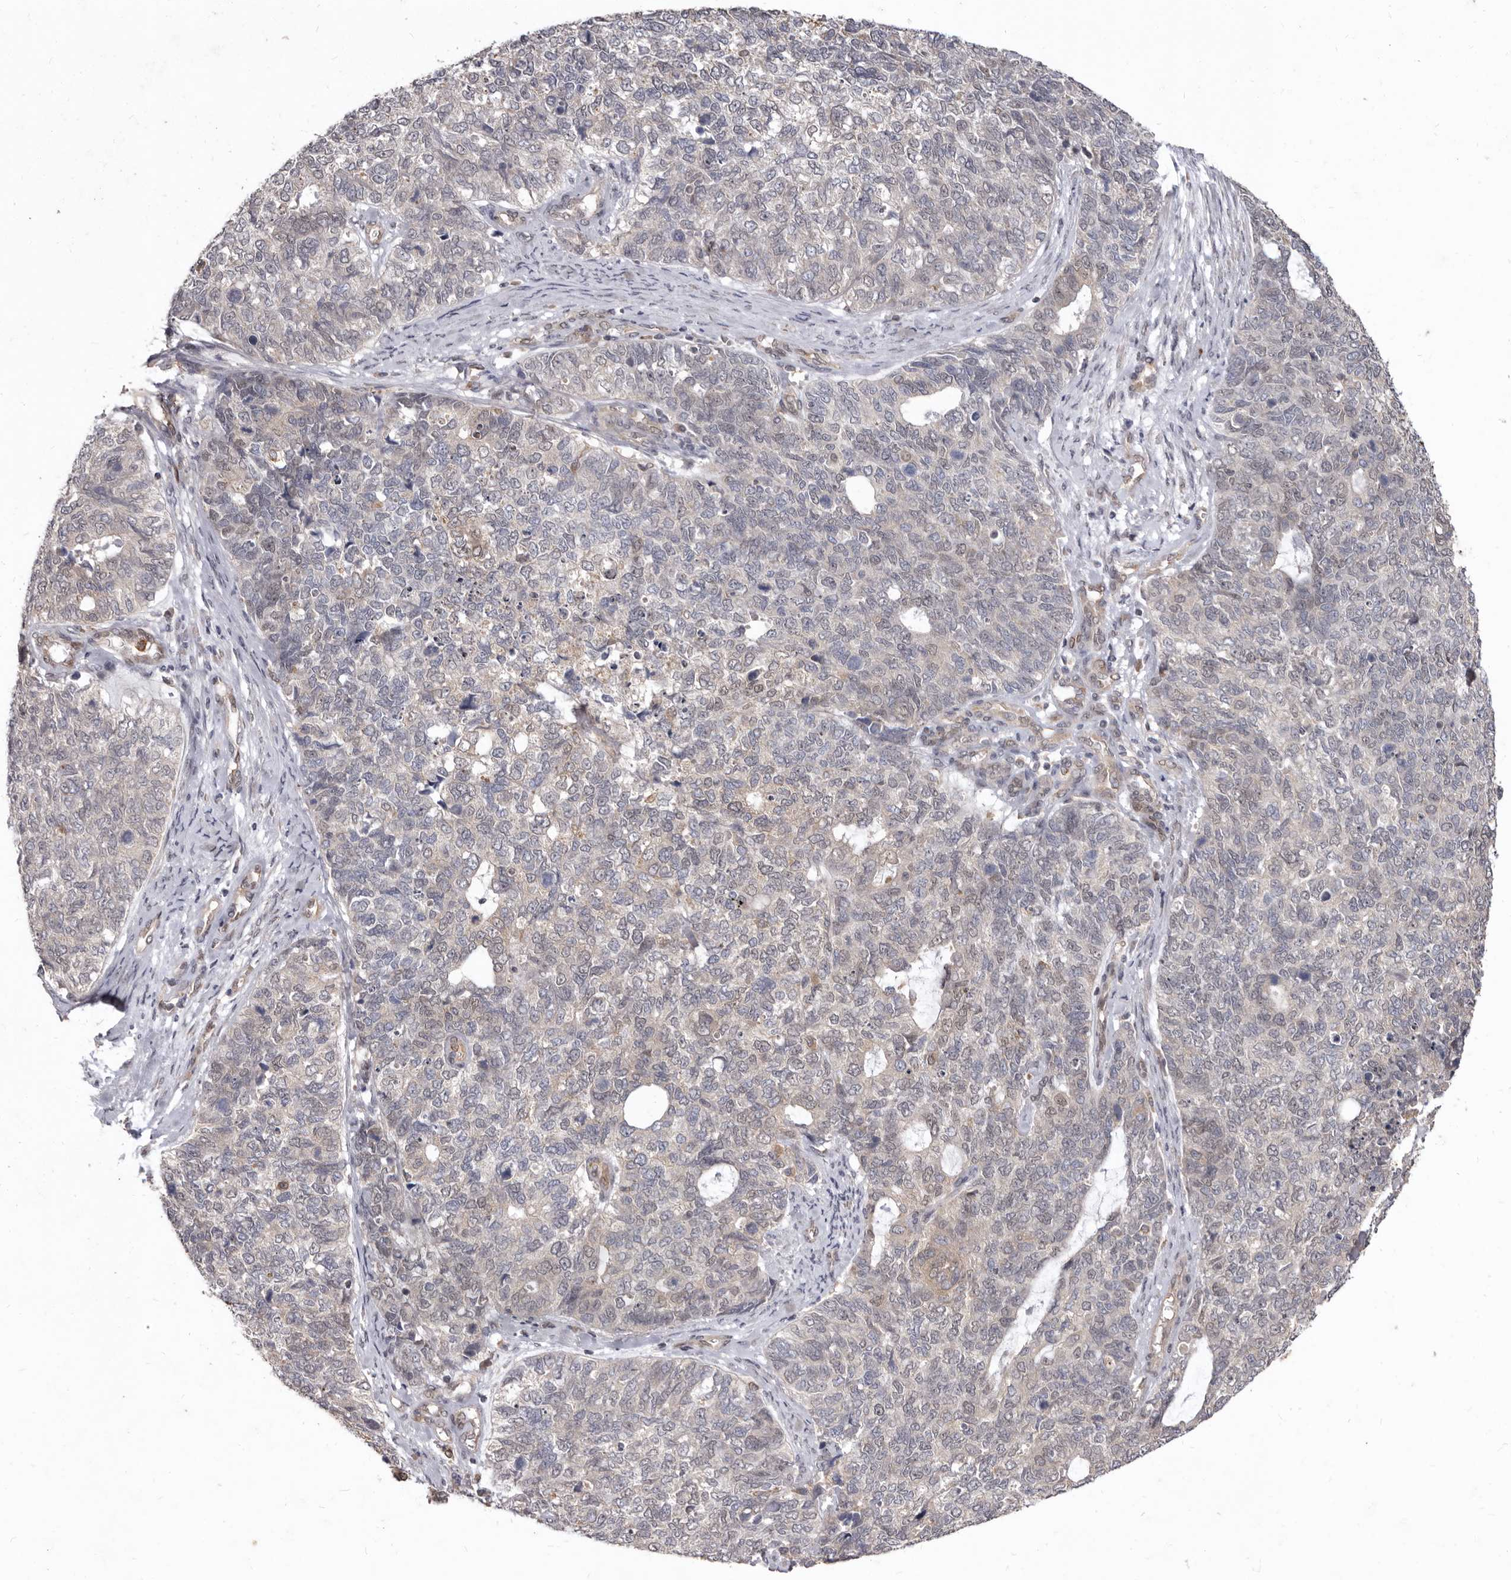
{"staining": {"intensity": "weak", "quantity": "<25%", "location": "cytoplasmic/membranous"}, "tissue": "cervical cancer", "cell_type": "Tumor cells", "image_type": "cancer", "snomed": [{"axis": "morphology", "description": "Squamous cell carcinoma, NOS"}, {"axis": "topography", "description": "Cervix"}], "caption": "DAB immunohistochemical staining of human cervical cancer (squamous cell carcinoma) shows no significant positivity in tumor cells.", "gene": "ACLY", "patient": {"sex": "female", "age": 63}}